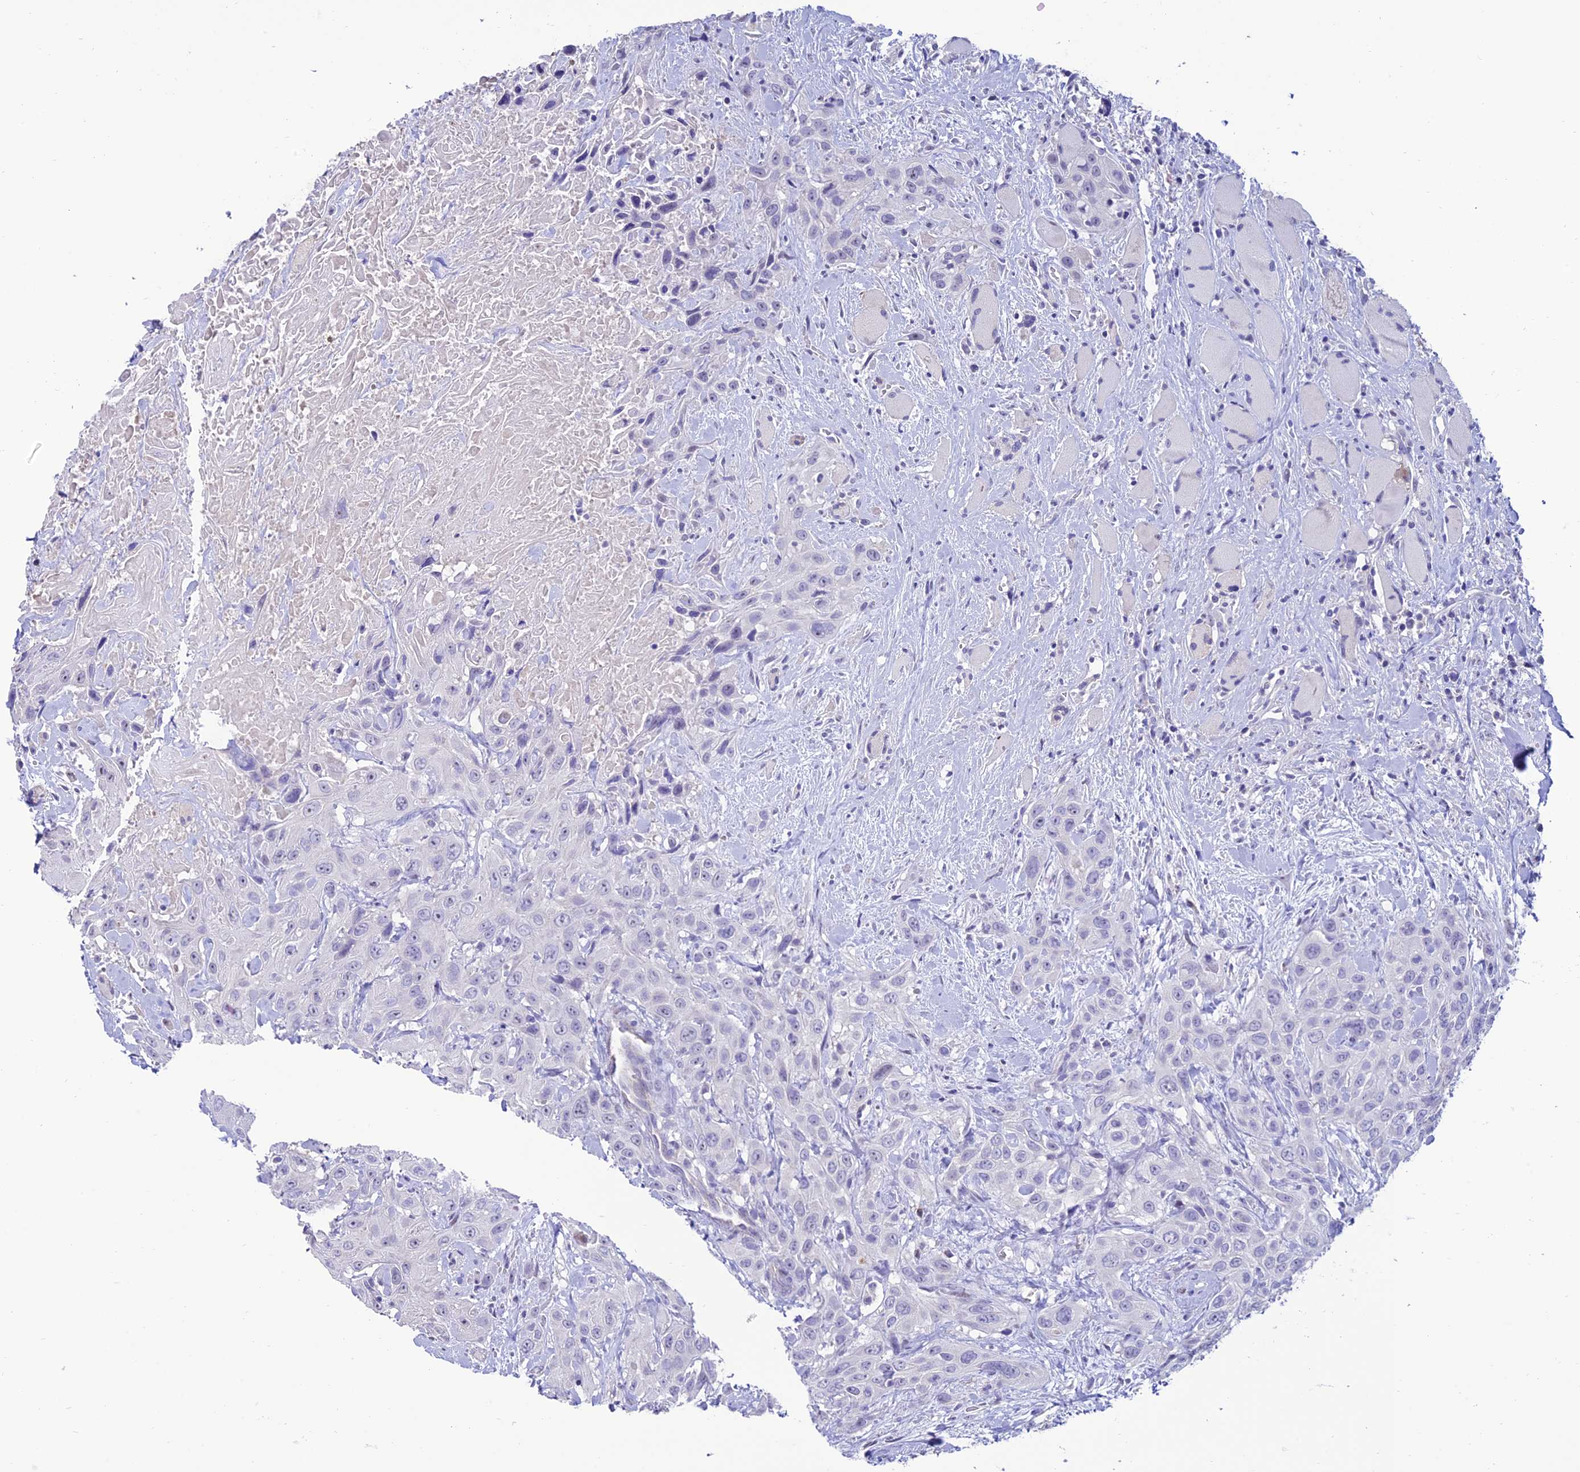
{"staining": {"intensity": "negative", "quantity": "none", "location": "none"}, "tissue": "head and neck cancer", "cell_type": "Tumor cells", "image_type": "cancer", "snomed": [{"axis": "morphology", "description": "Squamous cell carcinoma, NOS"}, {"axis": "topography", "description": "Head-Neck"}], "caption": "Tumor cells show no significant expression in squamous cell carcinoma (head and neck). (IHC, brightfield microscopy, high magnification).", "gene": "SLC10A1", "patient": {"sex": "male", "age": 81}}